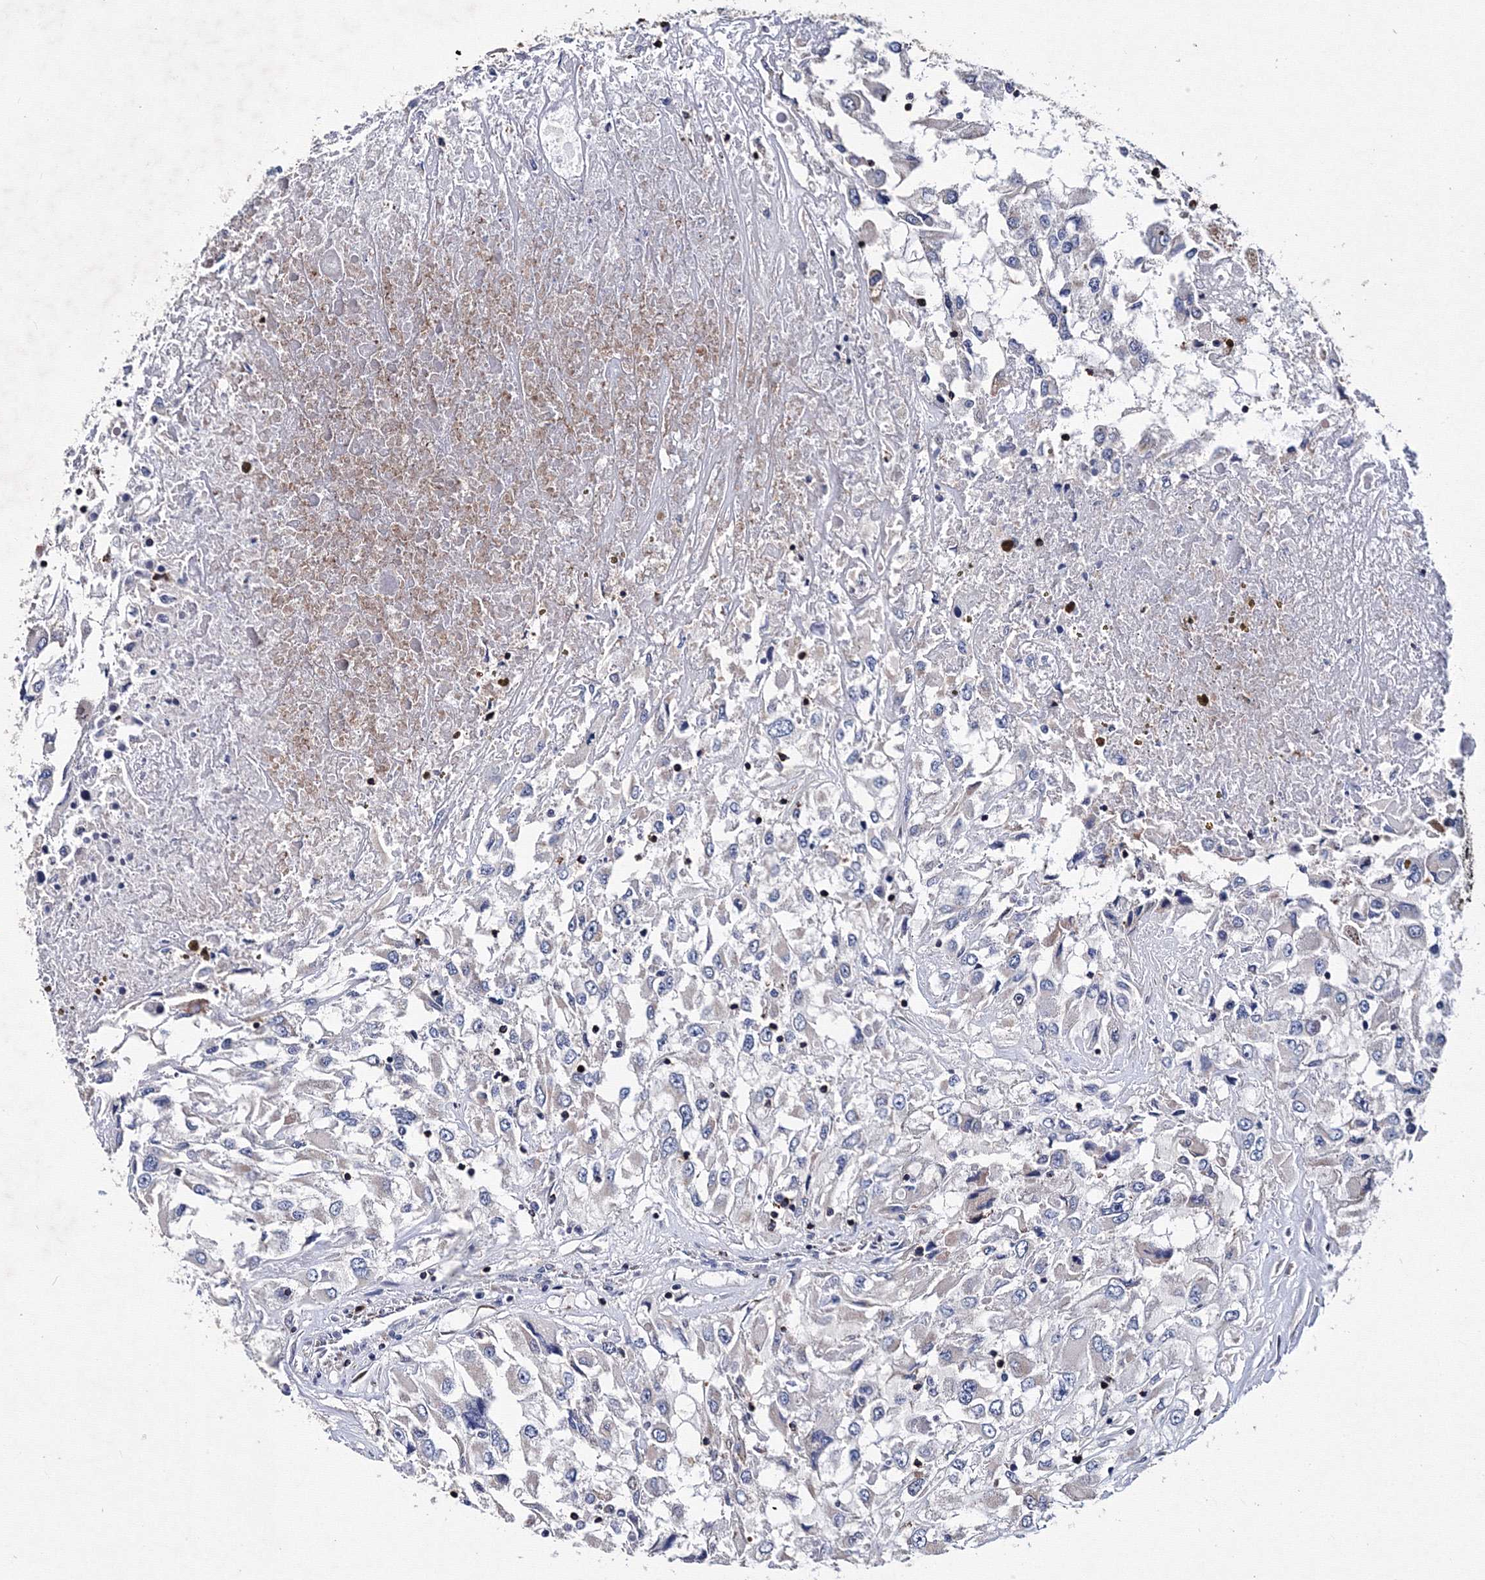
{"staining": {"intensity": "negative", "quantity": "none", "location": "none"}, "tissue": "renal cancer", "cell_type": "Tumor cells", "image_type": "cancer", "snomed": [{"axis": "morphology", "description": "Adenocarcinoma, NOS"}, {"axis": "topography", "description": "Kidney"}], "caption": "Immunohistochemical staining of human renal cancer displays no significant staining in tumor cells.", "gene": "PHYKPL", "patient": {"sex": "female", "age": 52}}